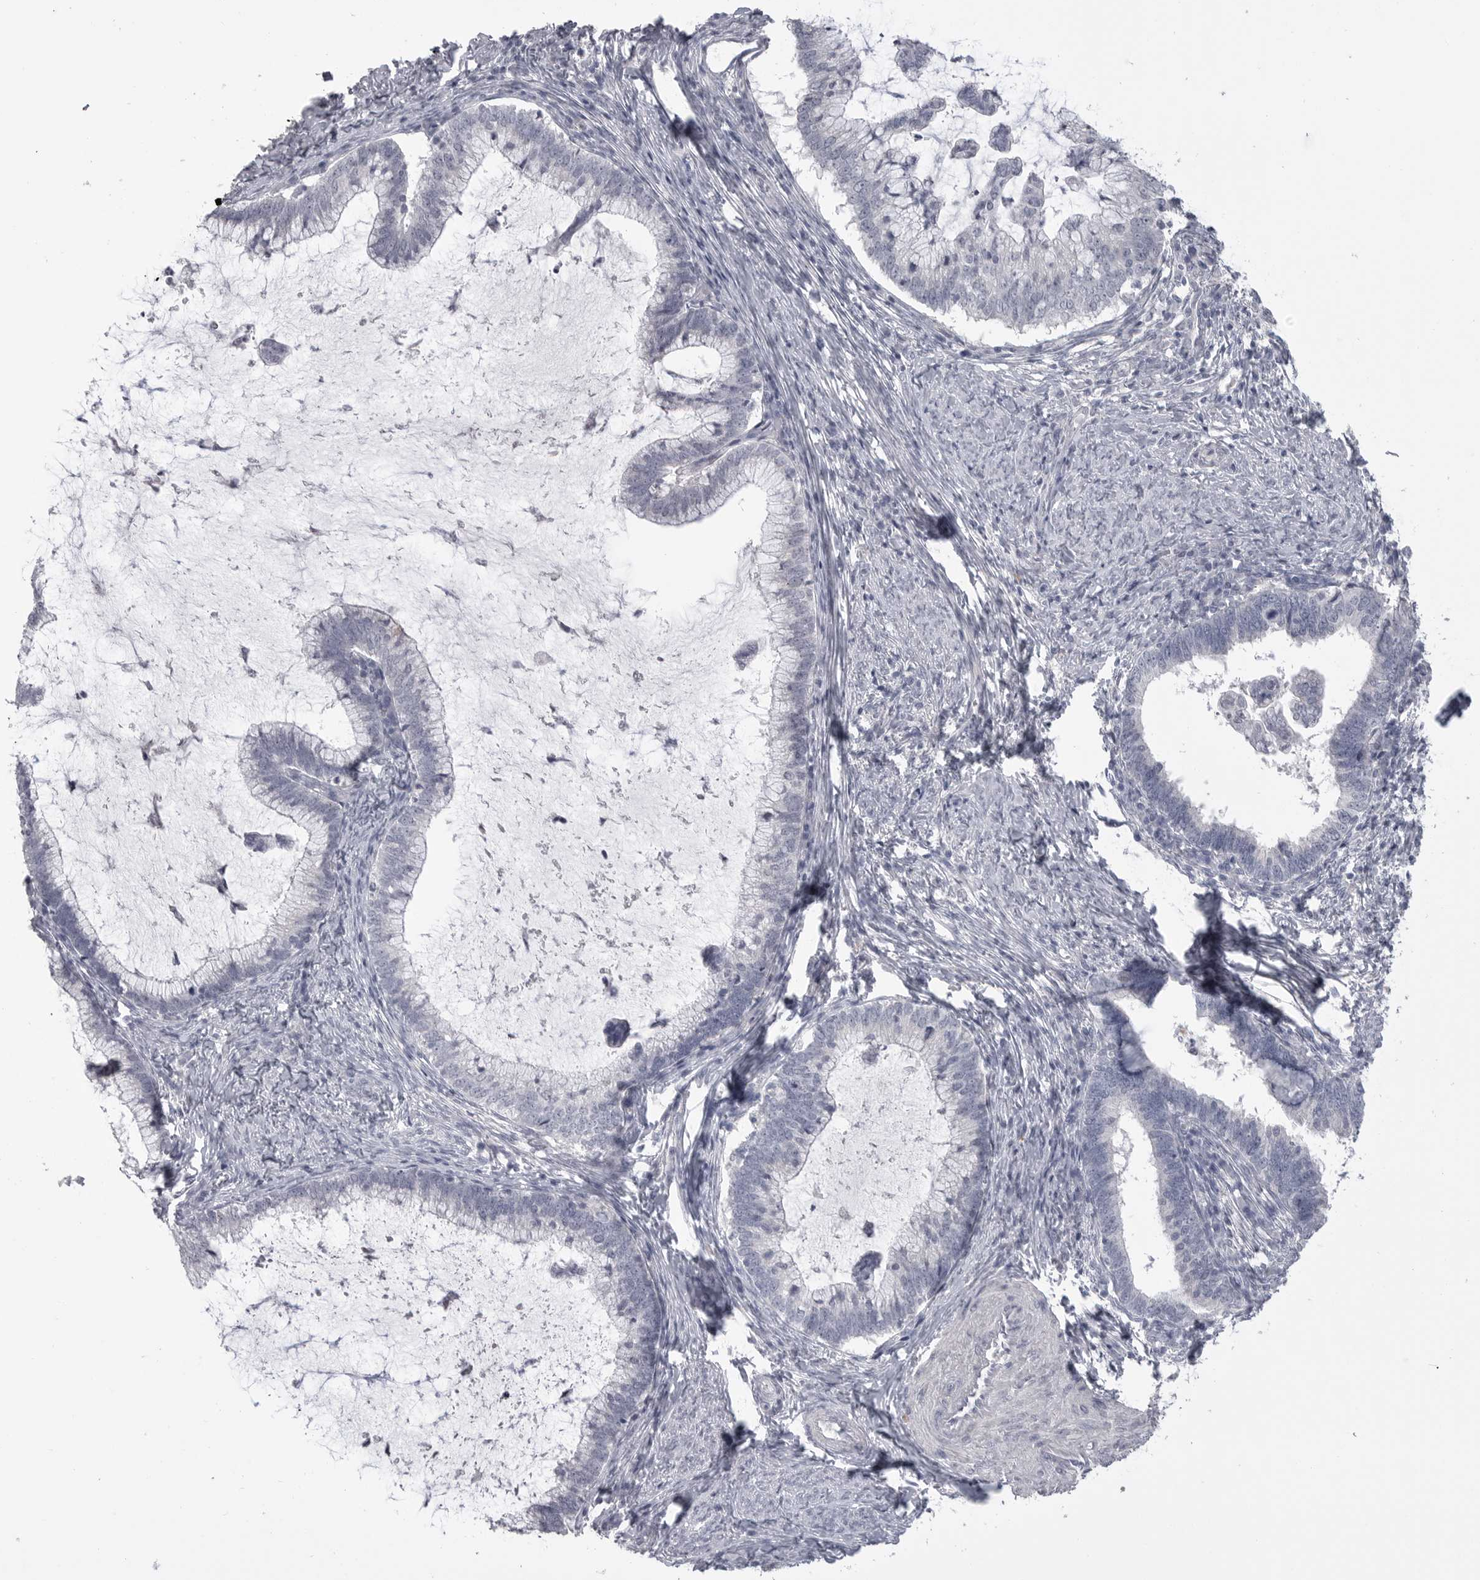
{"staining": {"intensity": "negative", "quantity": "none", "location": "none"}, "tissue": "cervical cancer", "cell_type": "Tumor cells", "image_type": "cancer", "snomed": [{"axis": "morphology", "description": "Adenocarcinoma, NOS"}, {"axis": "topography", "description": "Cervix"}], "caption": "A photomicrograph of cervical cancer (adenocarcinoma) stained for a protein exhibits no brown staining in tumor cells.", "gene": "SERPING1", "patient": {"sex": "female", "age": 36}}